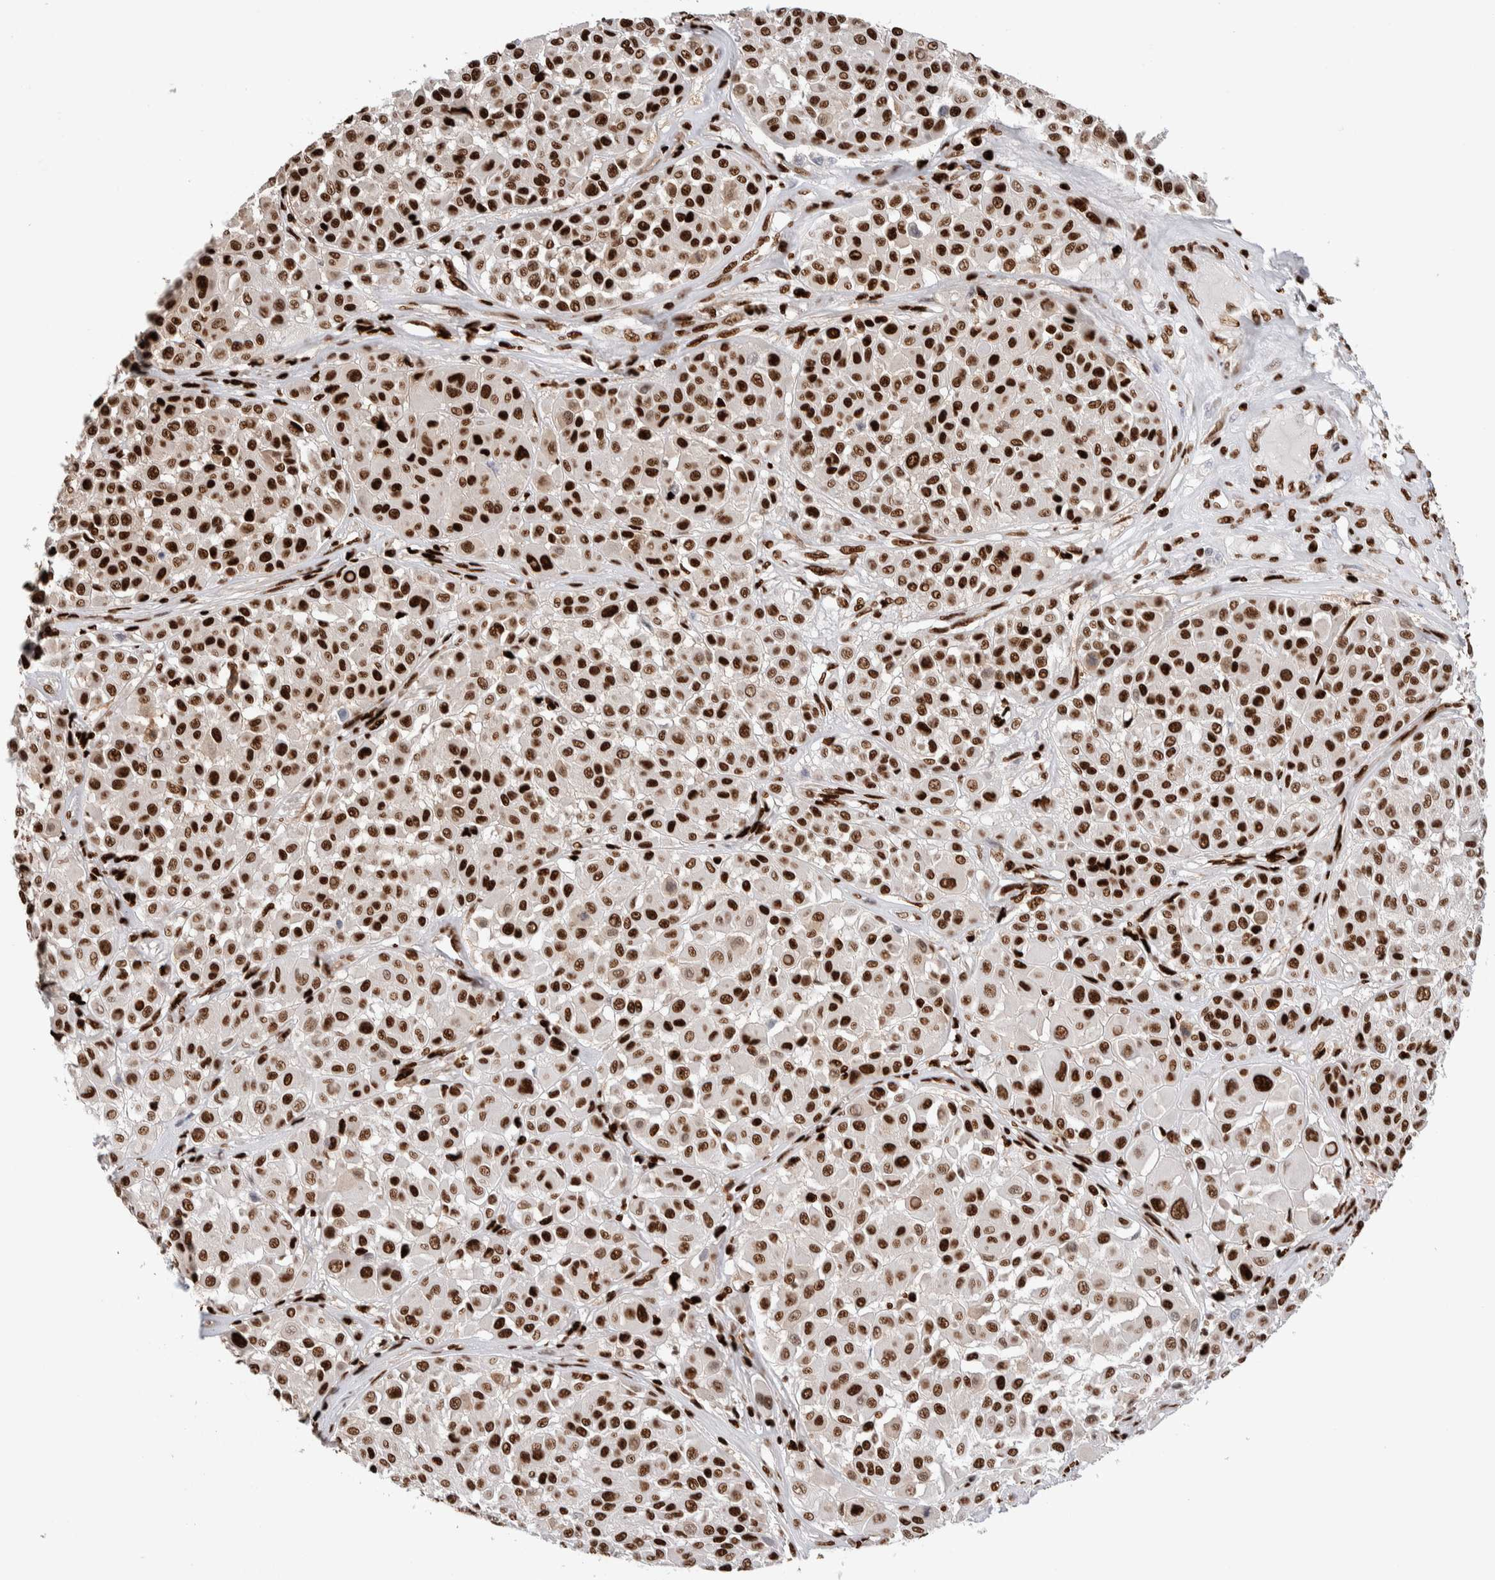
{"staining": {"intensity": "strong", "quantity": ">75%", "location": "nuclear"}, "tissue": "melanoma", "cell_type": "Tumor cells", "image_type": "cancer", "snomed": [{"axis": "morphology", "description": "Malignant melanoma, Metastatic site"}, {"axis": "topography", "description": "Soft tissue"}], "caption": "A histopathology image of melanoma stained for a protein shows strong nuclear brown staining in tumor cells.", "gene": "RNASEK-C17orf49", "patient": {"sex": "male", "age": 41}}